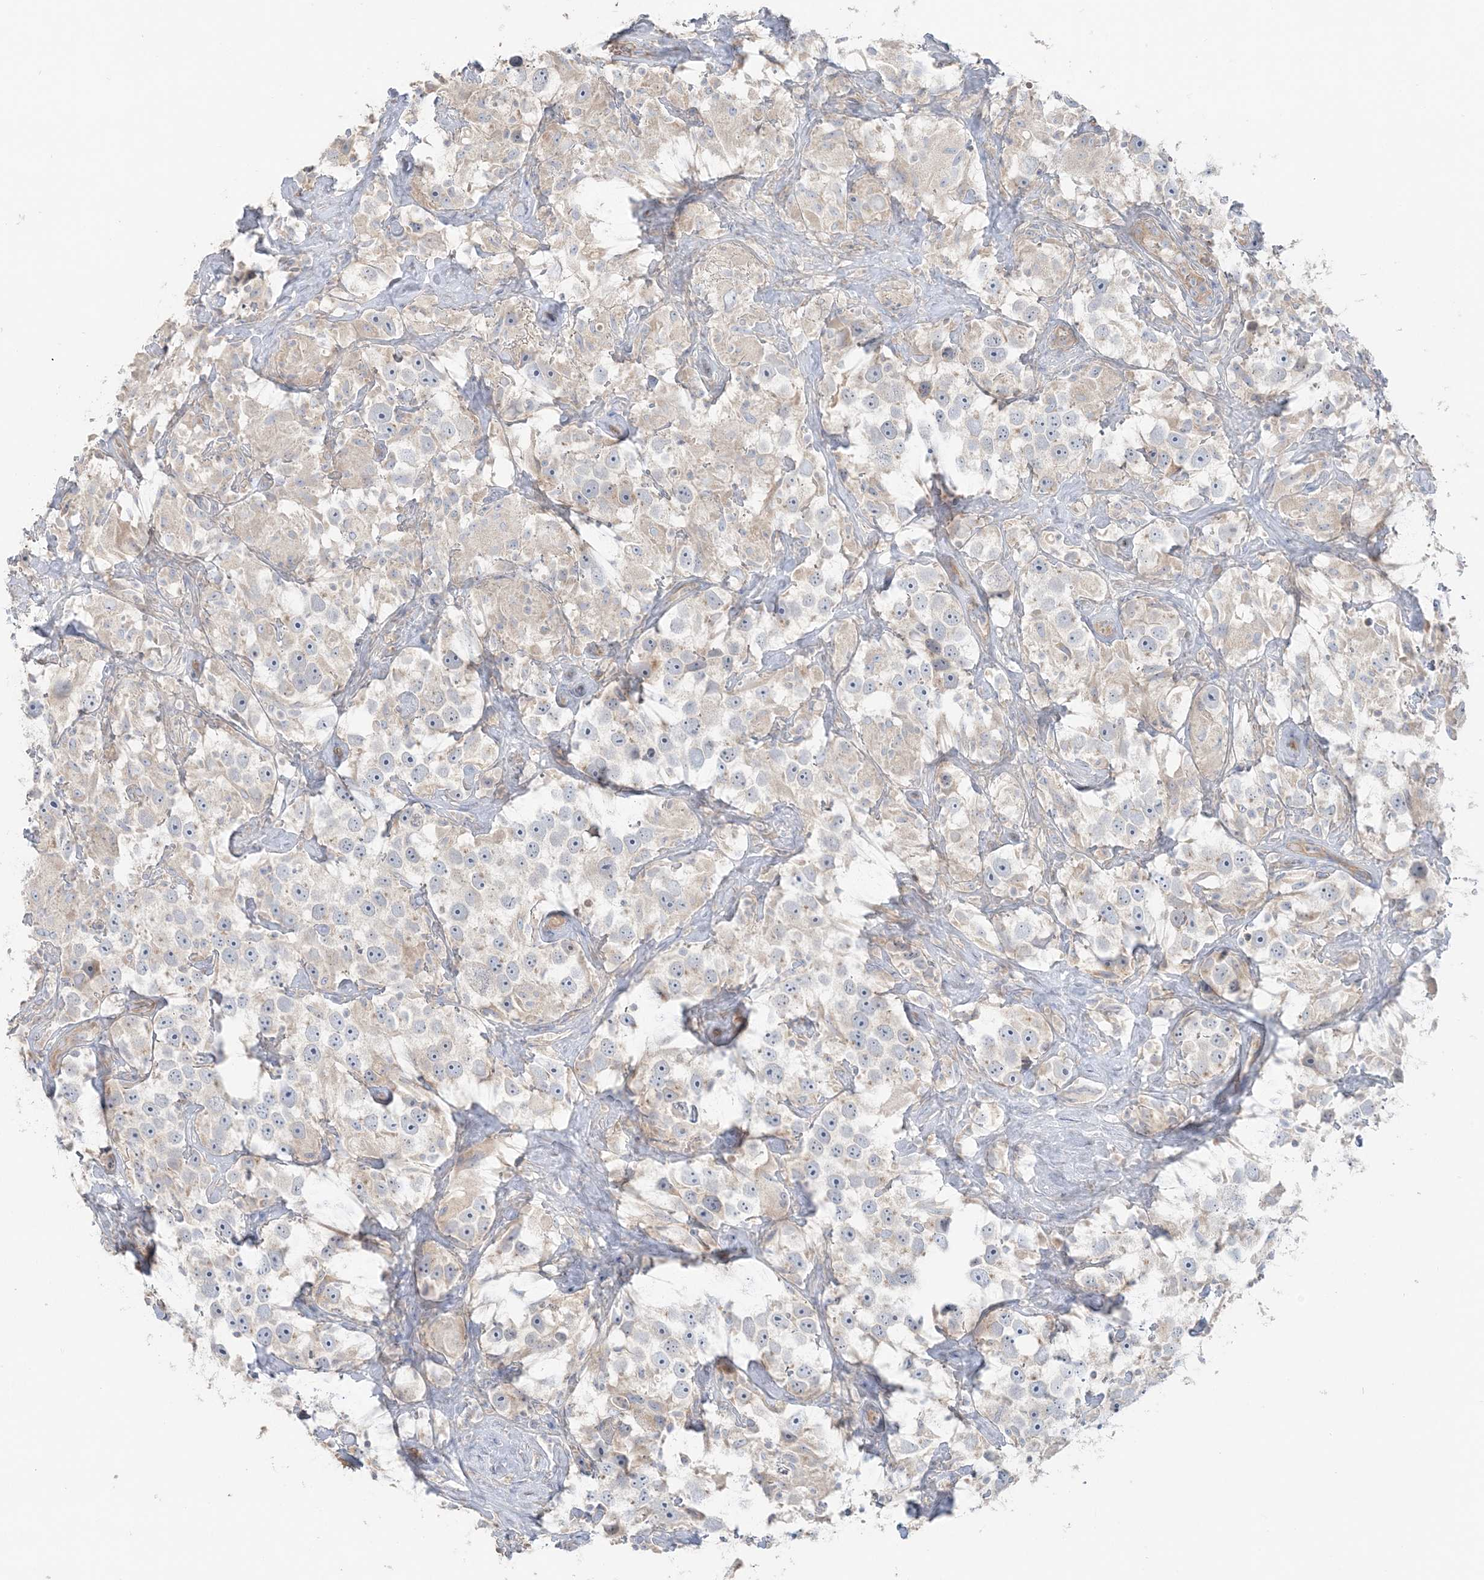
{"staining": {"intensity": "weak", "quantity": "<25%", "location": "cytoplasmic/membranous"}, "tissue": "testis cancer", "cell_type": "Tumor cells", "image_type": "cancer", "snomed": [{"axis": "morphology", "description": "Seminoma, NOS"}, {"axis": "topography", "description": "Testis"}], "caption": "The photomicrograph displays no staining of tumor cells in testis cancer (seminoma). (DAB immunohistochemistry (IHC), high magnification).", "gene": "TBC1D5", "patient": {"sex": "male", "age": 49}}